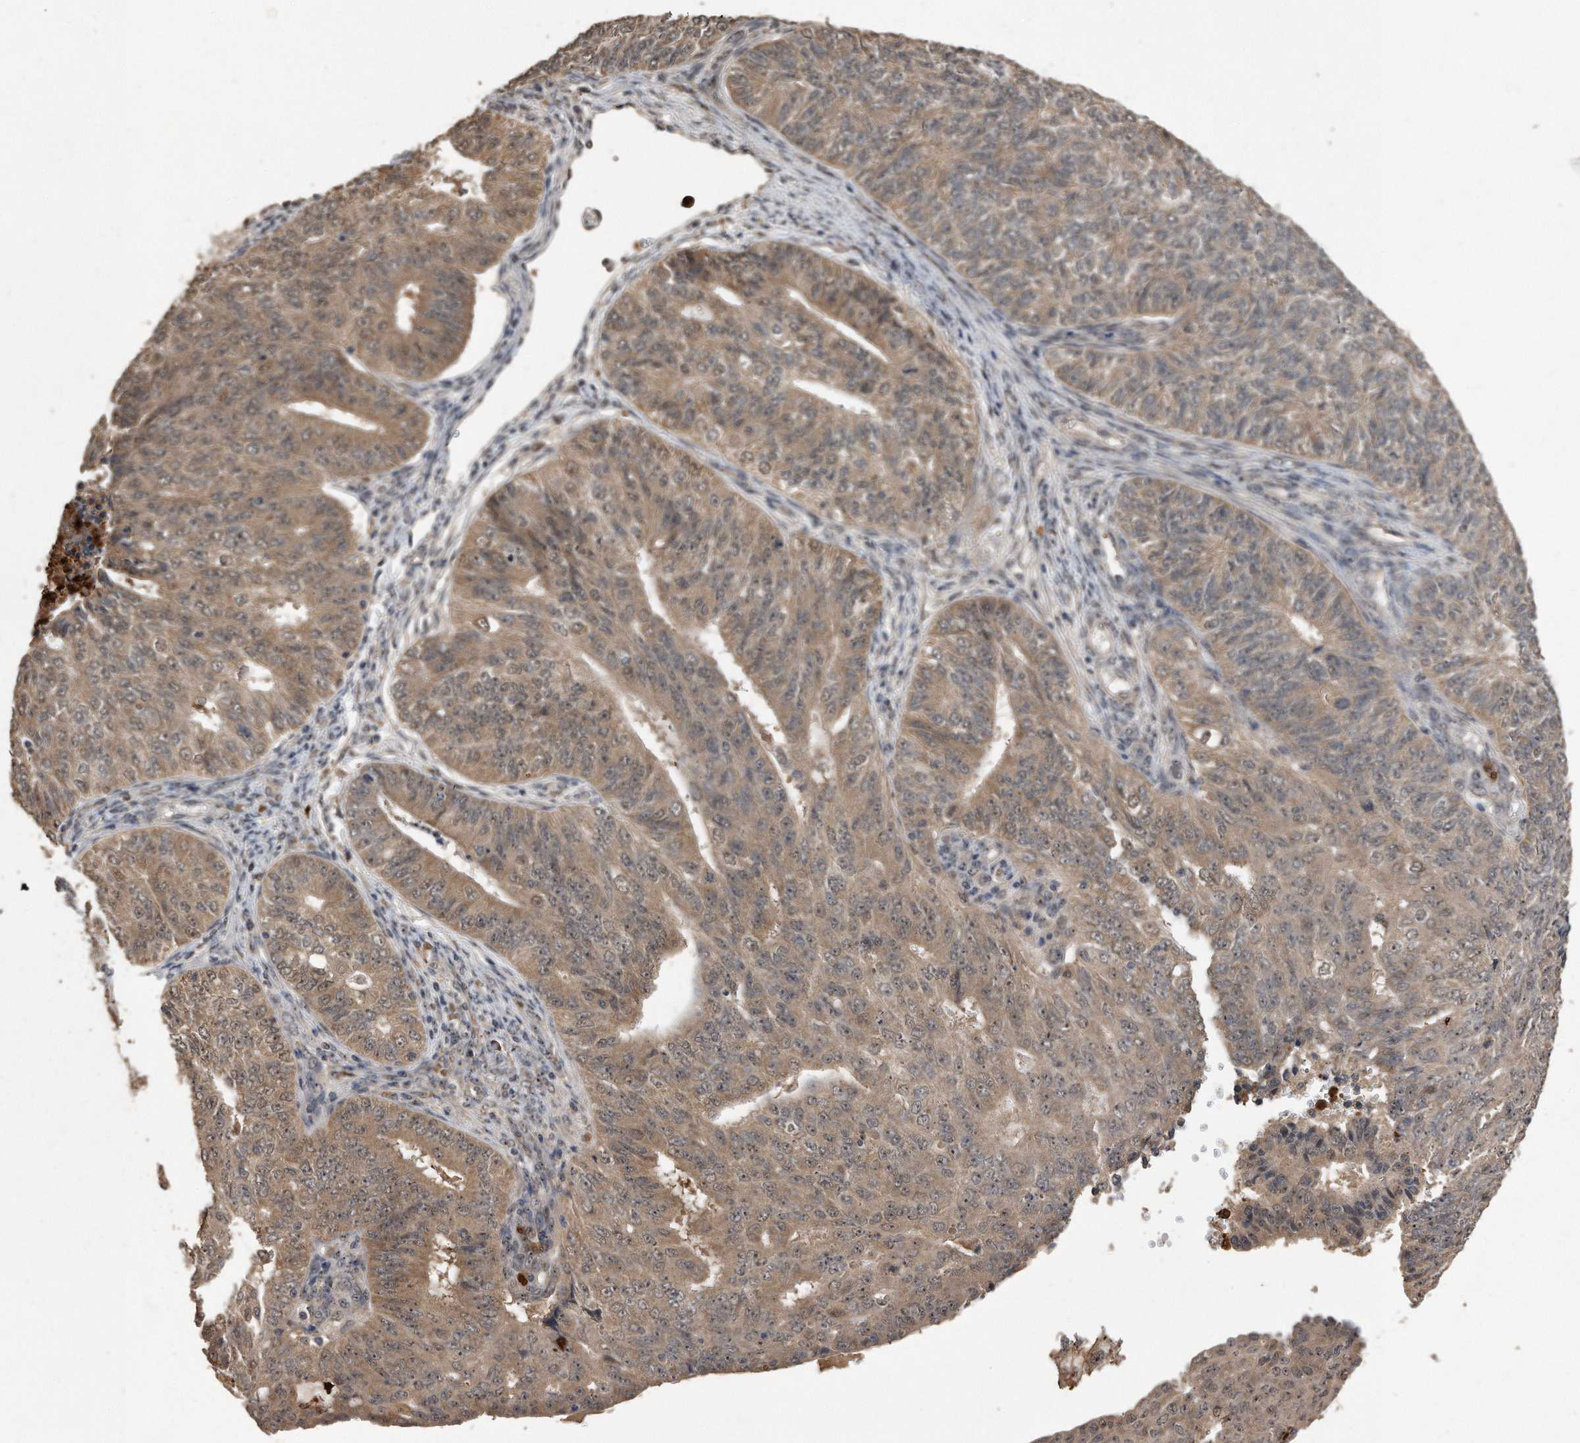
{"staining": {"intensity": "moderate", "quantity": ">75%", "location": "cytoplasmic/membranous,nuclear"}, "tissue": "endometrial cancer", "cell_type": "Tumor cells", "image_type": "cancer", "snomed": [{"axis": "morphology", "description": "Adenocarcinoma, NOS"}, {"axis": "topography", "description": "Endometrium"}], "caption": "A brown stain shows moderate cytoplasmic/membranous and nuclear positivity of a protein in human adenocarcinoma (endometrial) tumor cells.", "gene": "PELO", "patient": {"sex": "female", "age": 32}}